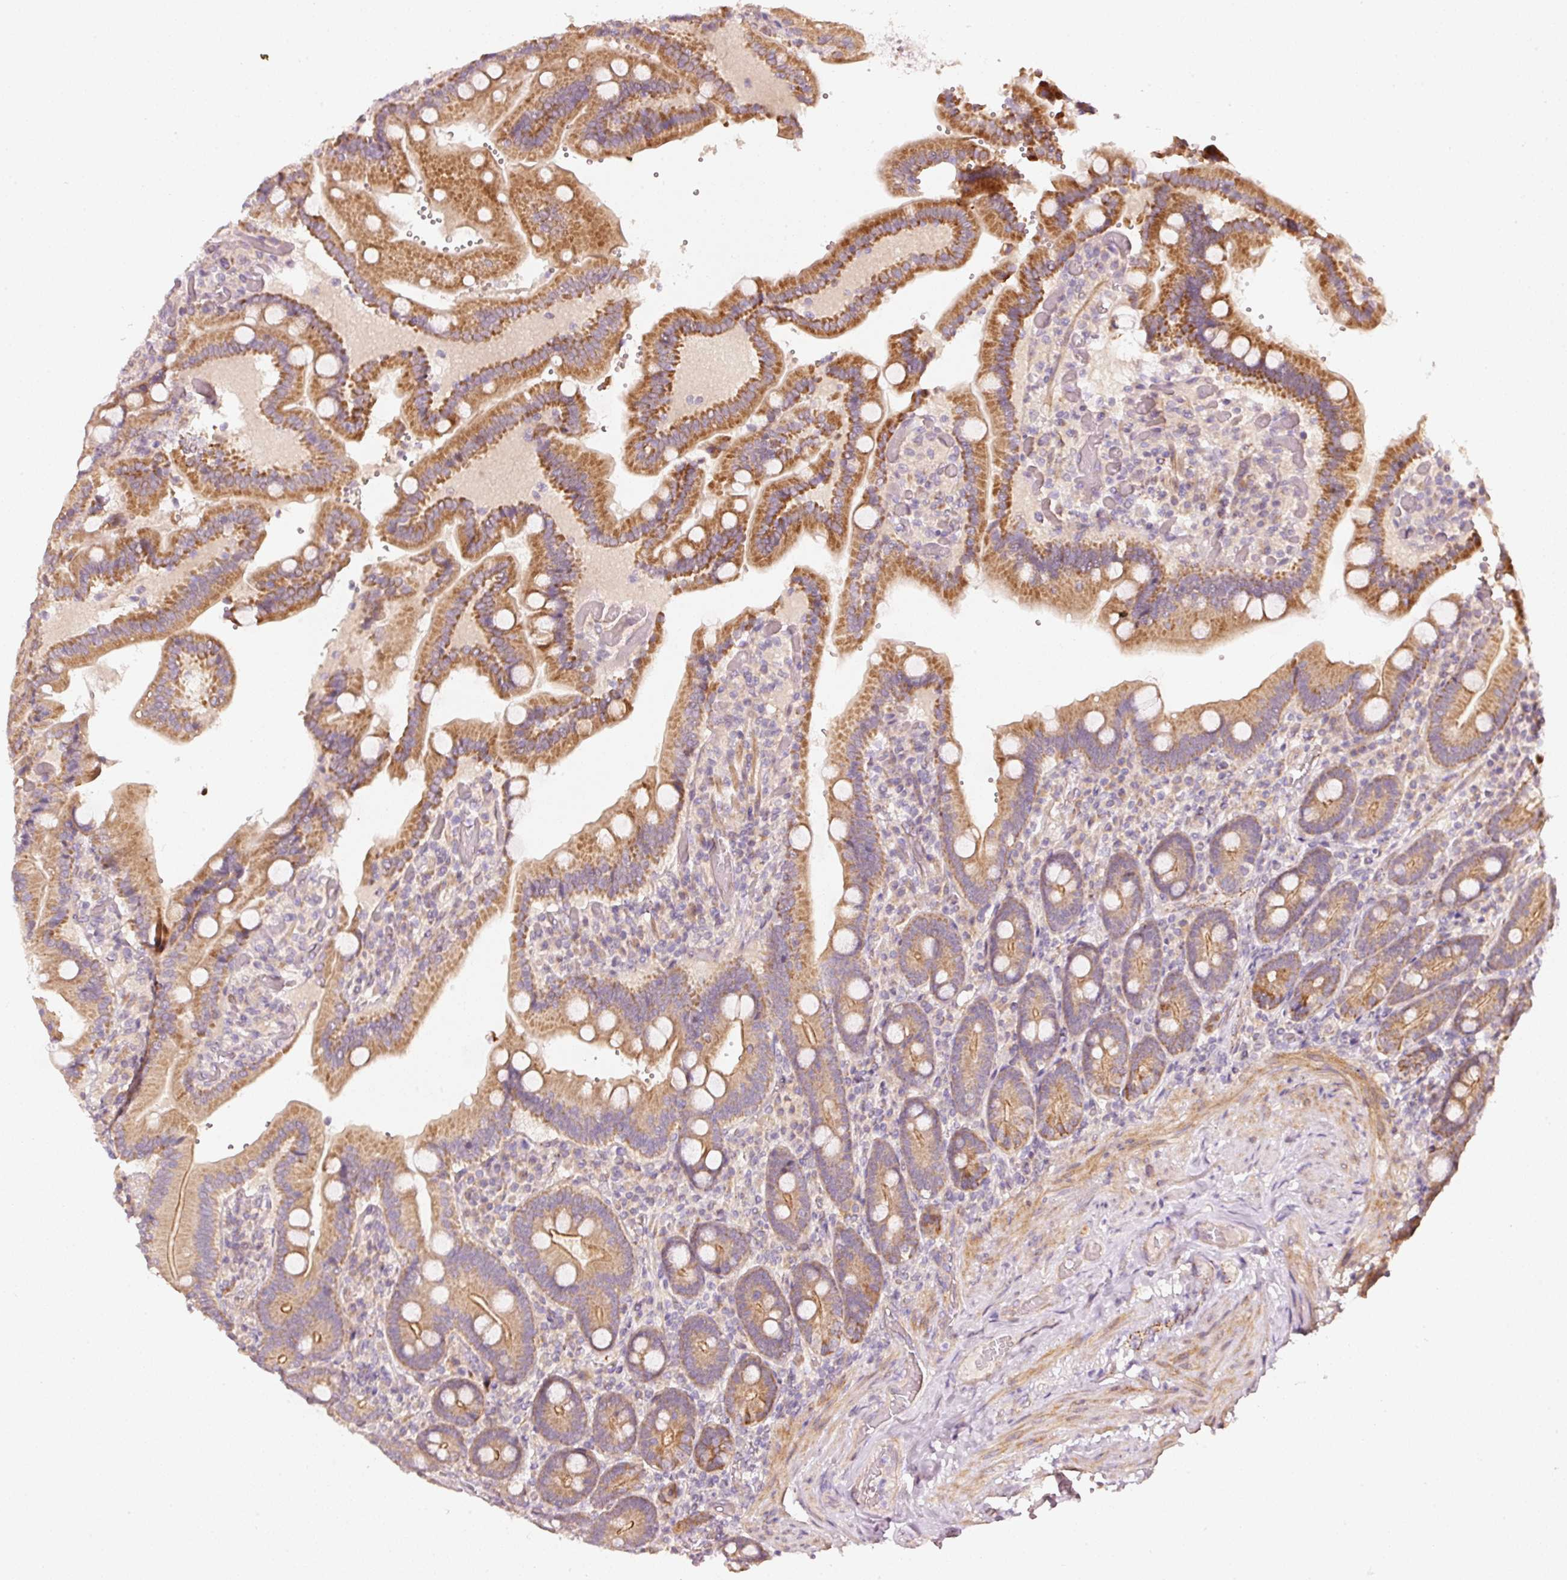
{"staining": {"intensity": "strong", "quantity": ">75%", "location": "cytoplasmic/membranous"}, "tissue": "duodenum", "cell_type": "Glandular cells", "image_type": "normal", "snomed": [{"axis": "morphology", "description": "Normal tissue, NOS"}, {"axis": "topography", "description": "Duodenum"}], "caption": "Duodenum was stained to show a protein in brown. There is high levels of strong cytoplasmic/membranous staining in about >75% of glandular cells. (DAB IHC with brightfield microscopy, high magnification).", "gene": "ARHGAP22", "patient": {"sex": "female", "age": 62}}